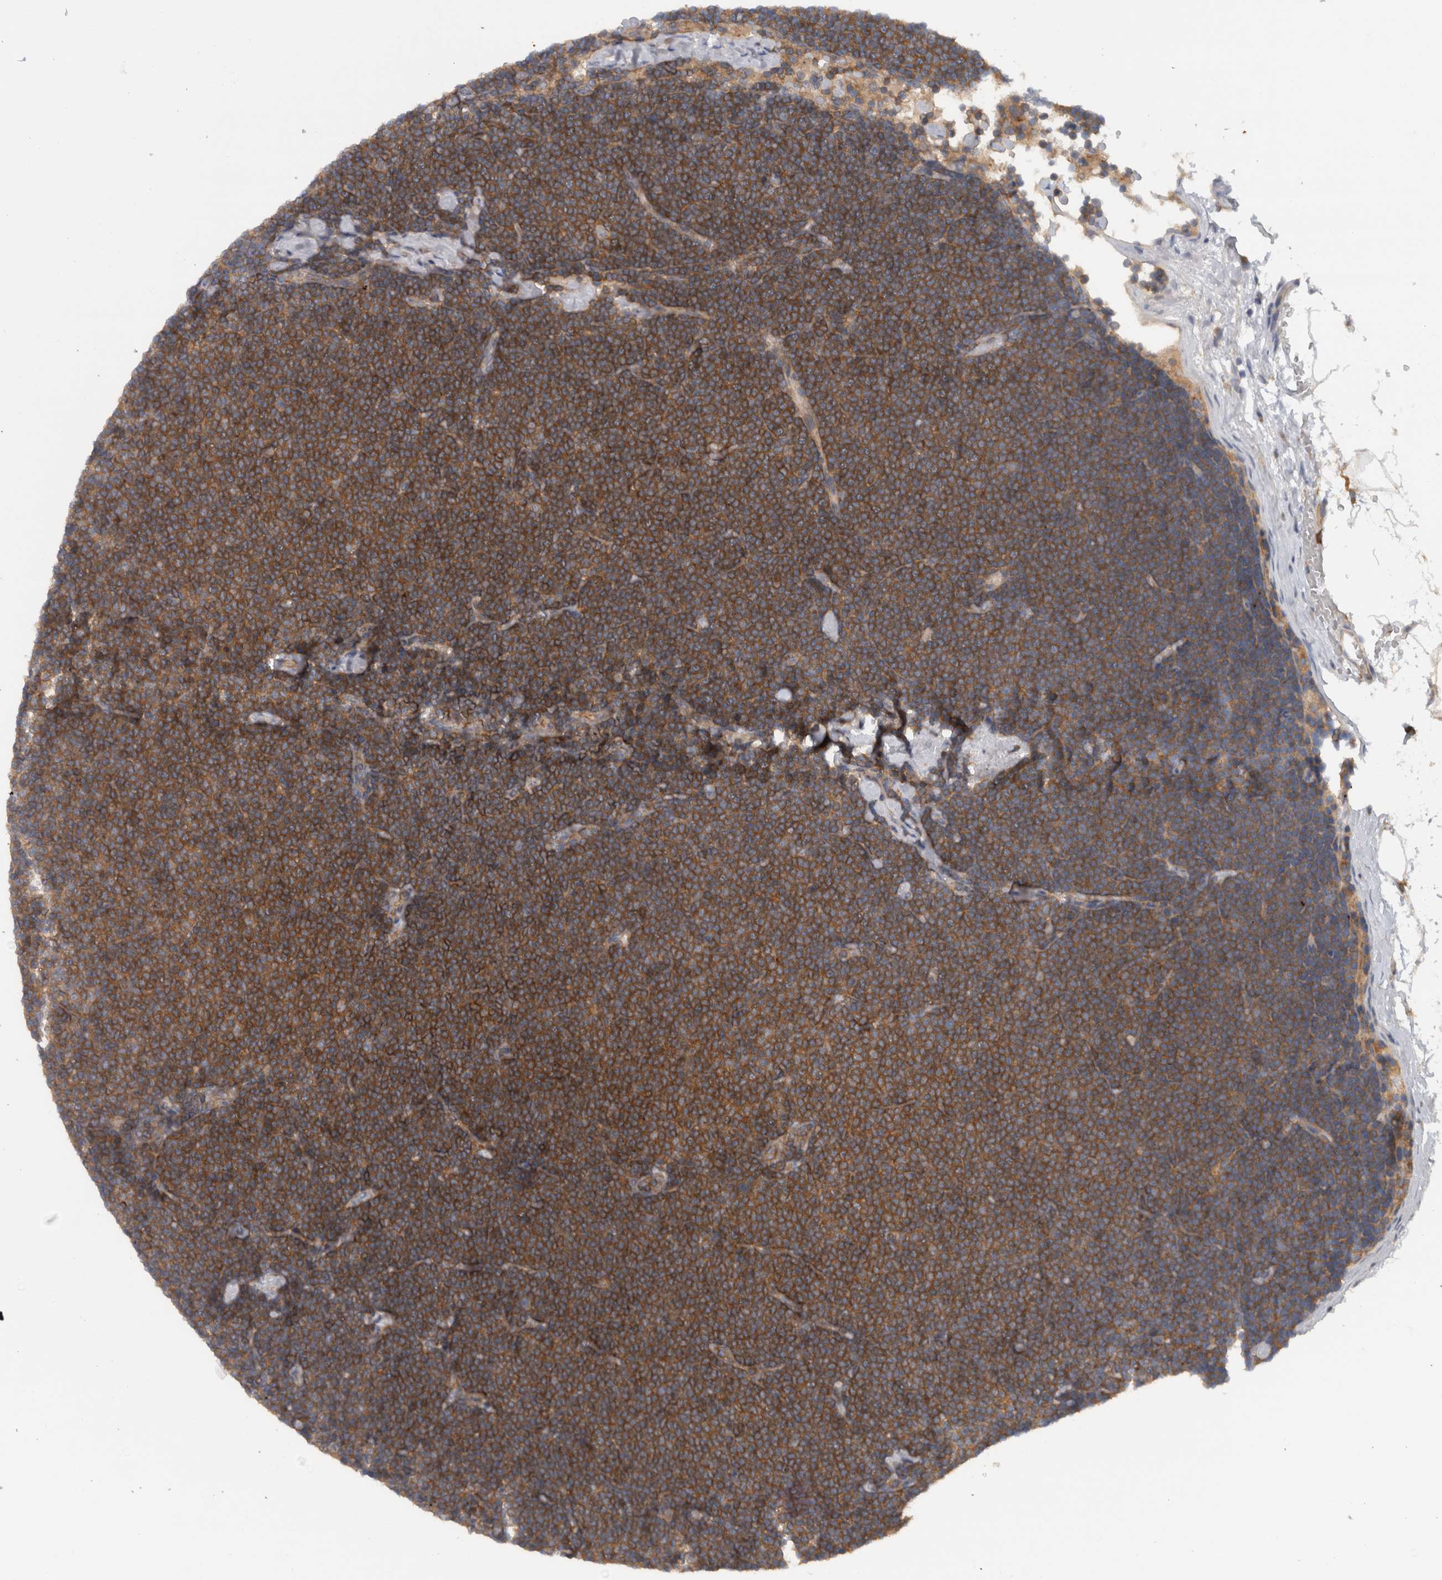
{"staining": {"intensity": "strong", "quantity": ">75%", "location": "cytoplasmic/membranous"}, "tissue": "lymphoma", "cell_type": "Tumor cells", "image_type": "cancer", "snomed": [{"axis": "morphology", "description": "Malignant lymphoma, non-Hodgkin's type, Low grade"}, {"axis": "topography", "description": "Lymph node"}], "caption": "IHC (DAB) staining of malignant lymphoma, non-Hodgkin's type (low-grade) reveals strong cytoplasmic/membranous protein expression in about >75% of tumor cells.", "gene": "SCARA5", "patient": {"sex": "female", "age": 53}}